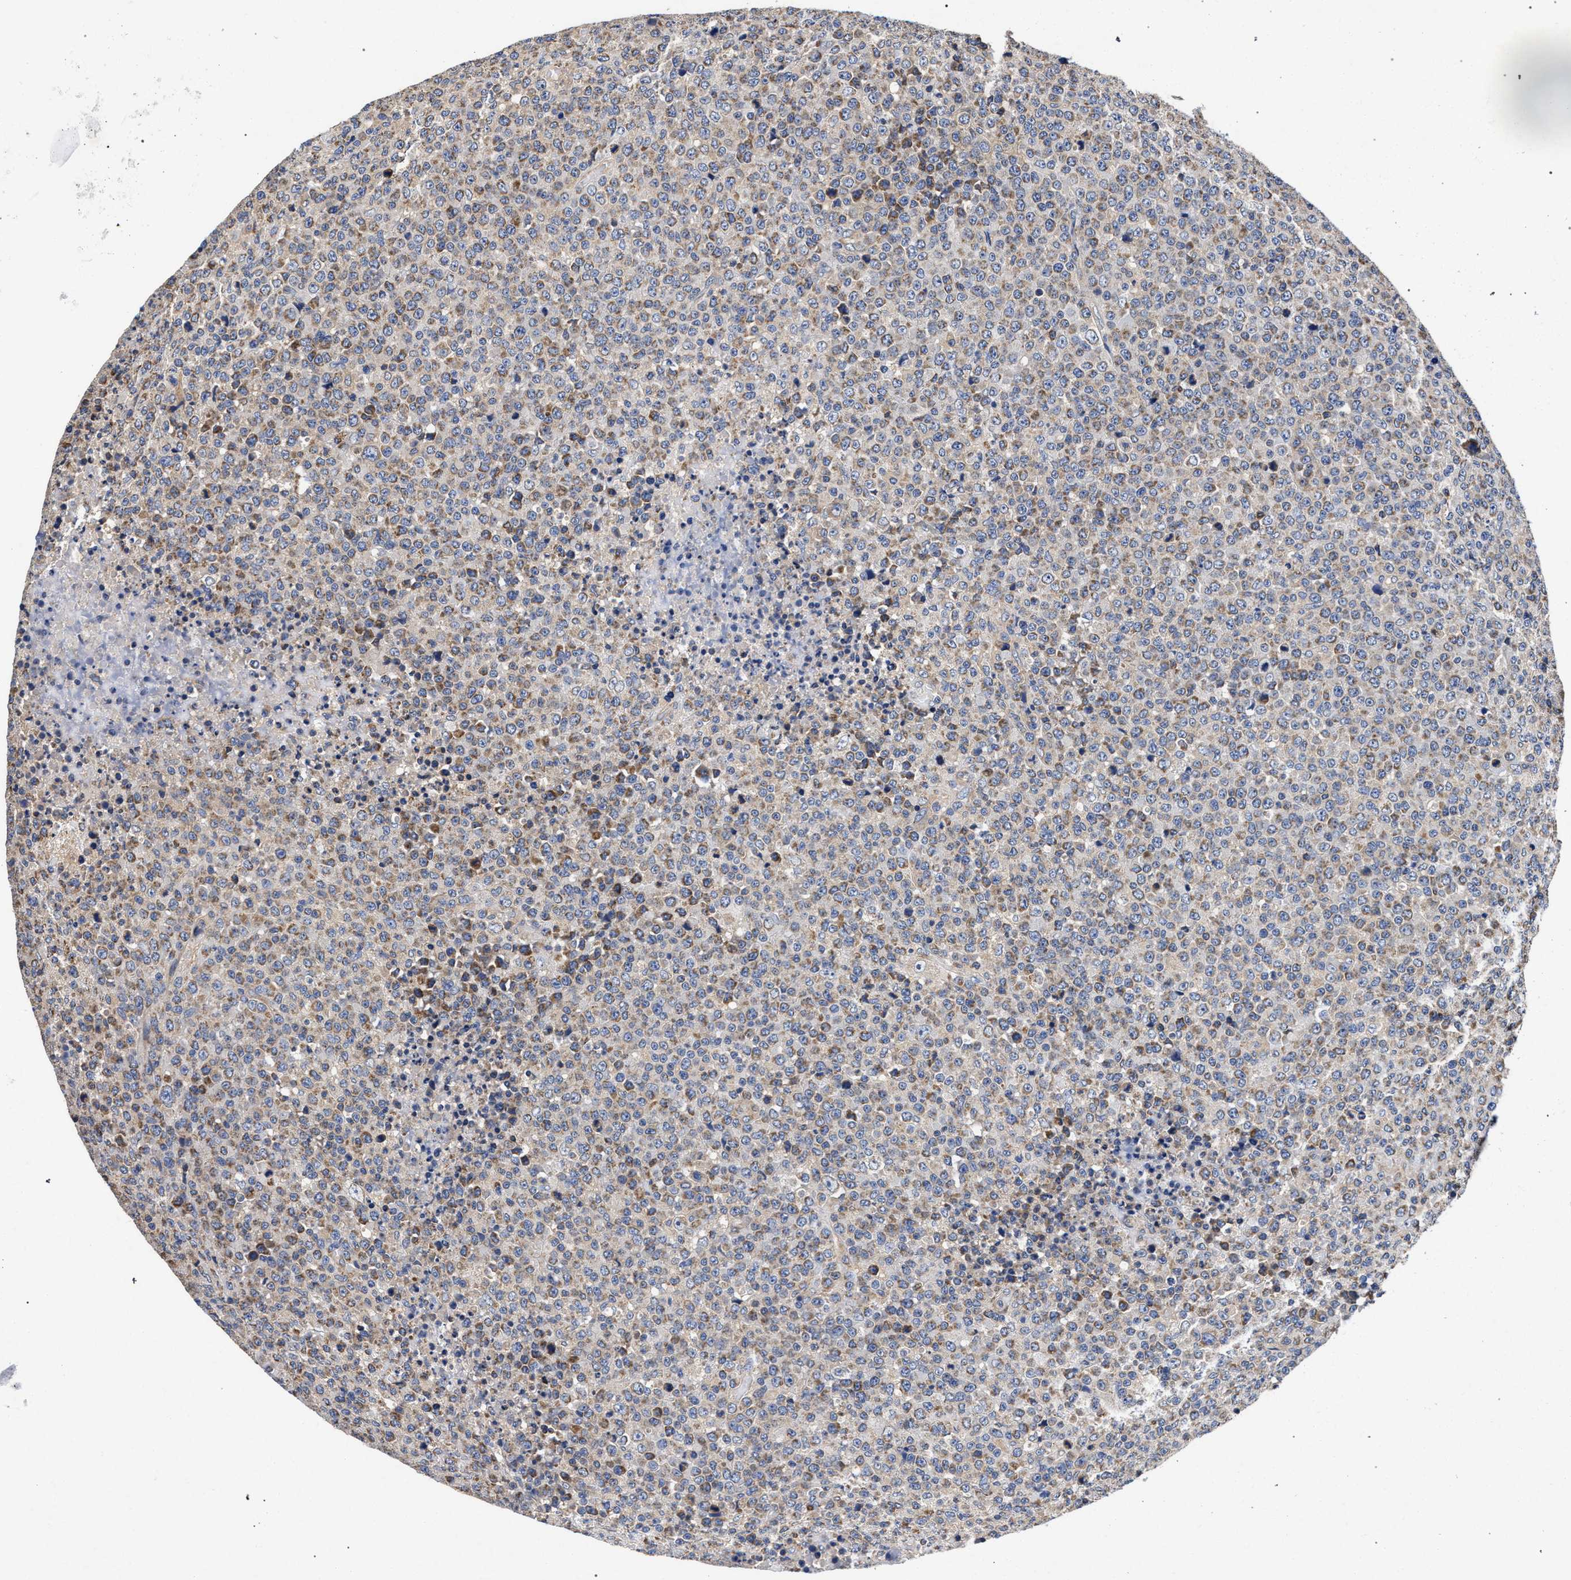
{"staining": {"intensity": "moderate", "quantity": "25%-75%", "location": "cytoplasmic/membranous"}, "tissue": "lymphoma", "cell_type": "Tumor cells", "image_type": "cancer", "snomed": [{"axis": "morphology", "description": "Malignant lymphoma, non-Hodgkin's type, High grade"}, {"axis": "topography", "description": "Lymph node"}], "caption": "Malignant lymphoma, non-Hodgkin's type (high-grade) tissue reveals moderate cytoplasmic/membranous staining in approximately 25%-75% of tumor cells, visualized by immunohistochemistry. (brown staining indicates protein expression, while blue staining denotes nuclei).", "gene": "CFAP95", "patient": {"sex": "male", "age": 13}}